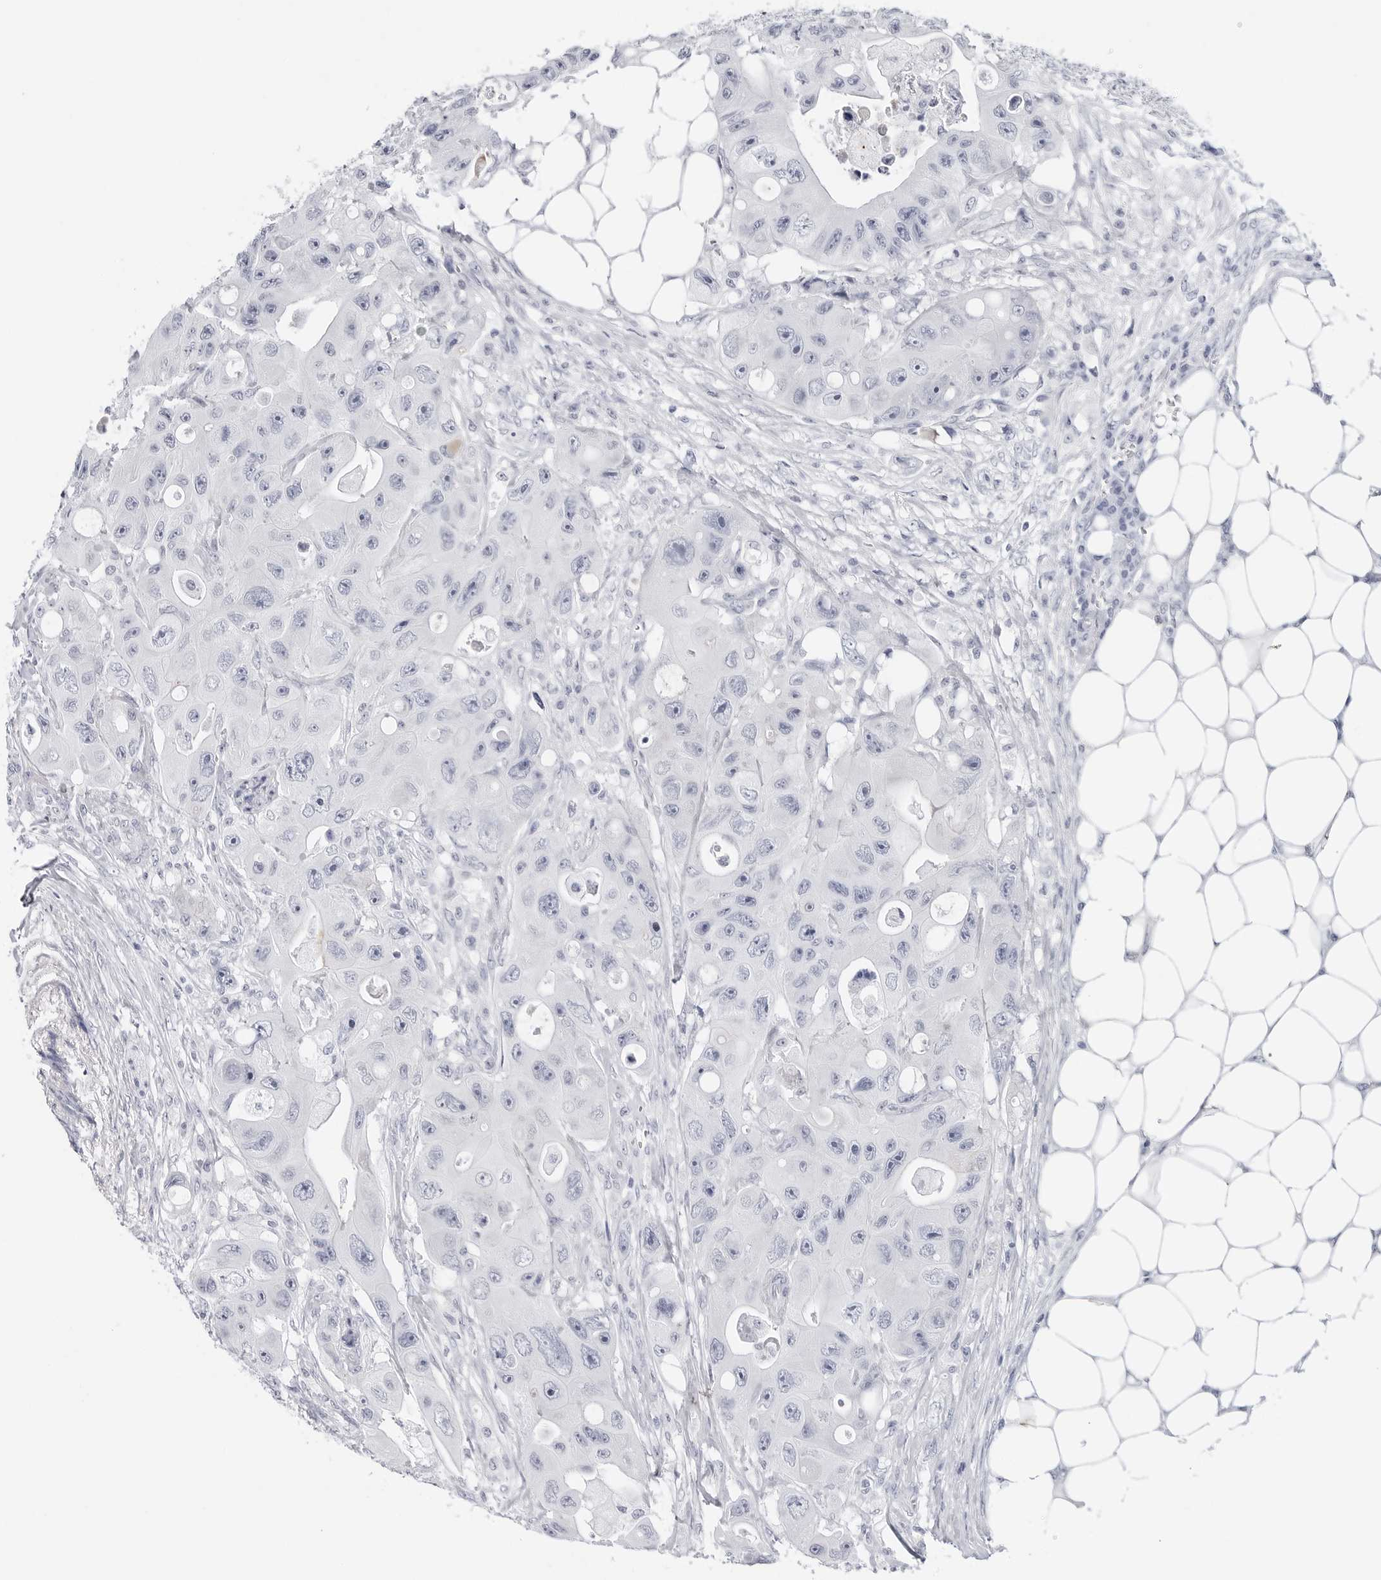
{"staining": {"intensity": "negative", "quantity": "none", "location": "none"}, "tissue": "colorectal cancer", "cell_type": "Tumor cells", "image_type": "cancer", "snomed": [{"axis": "morphology", "description": "Adenocarcinoma, NOS"}, {"axis": "topography", "description": "Colon"}], "caption": "This is an immunohistochemistry photomicrograph of colorectal cancer. There is no expression in tumor cells.", "gene": "SLC19A1", "patient": {"sex": "female", "age": 46}}